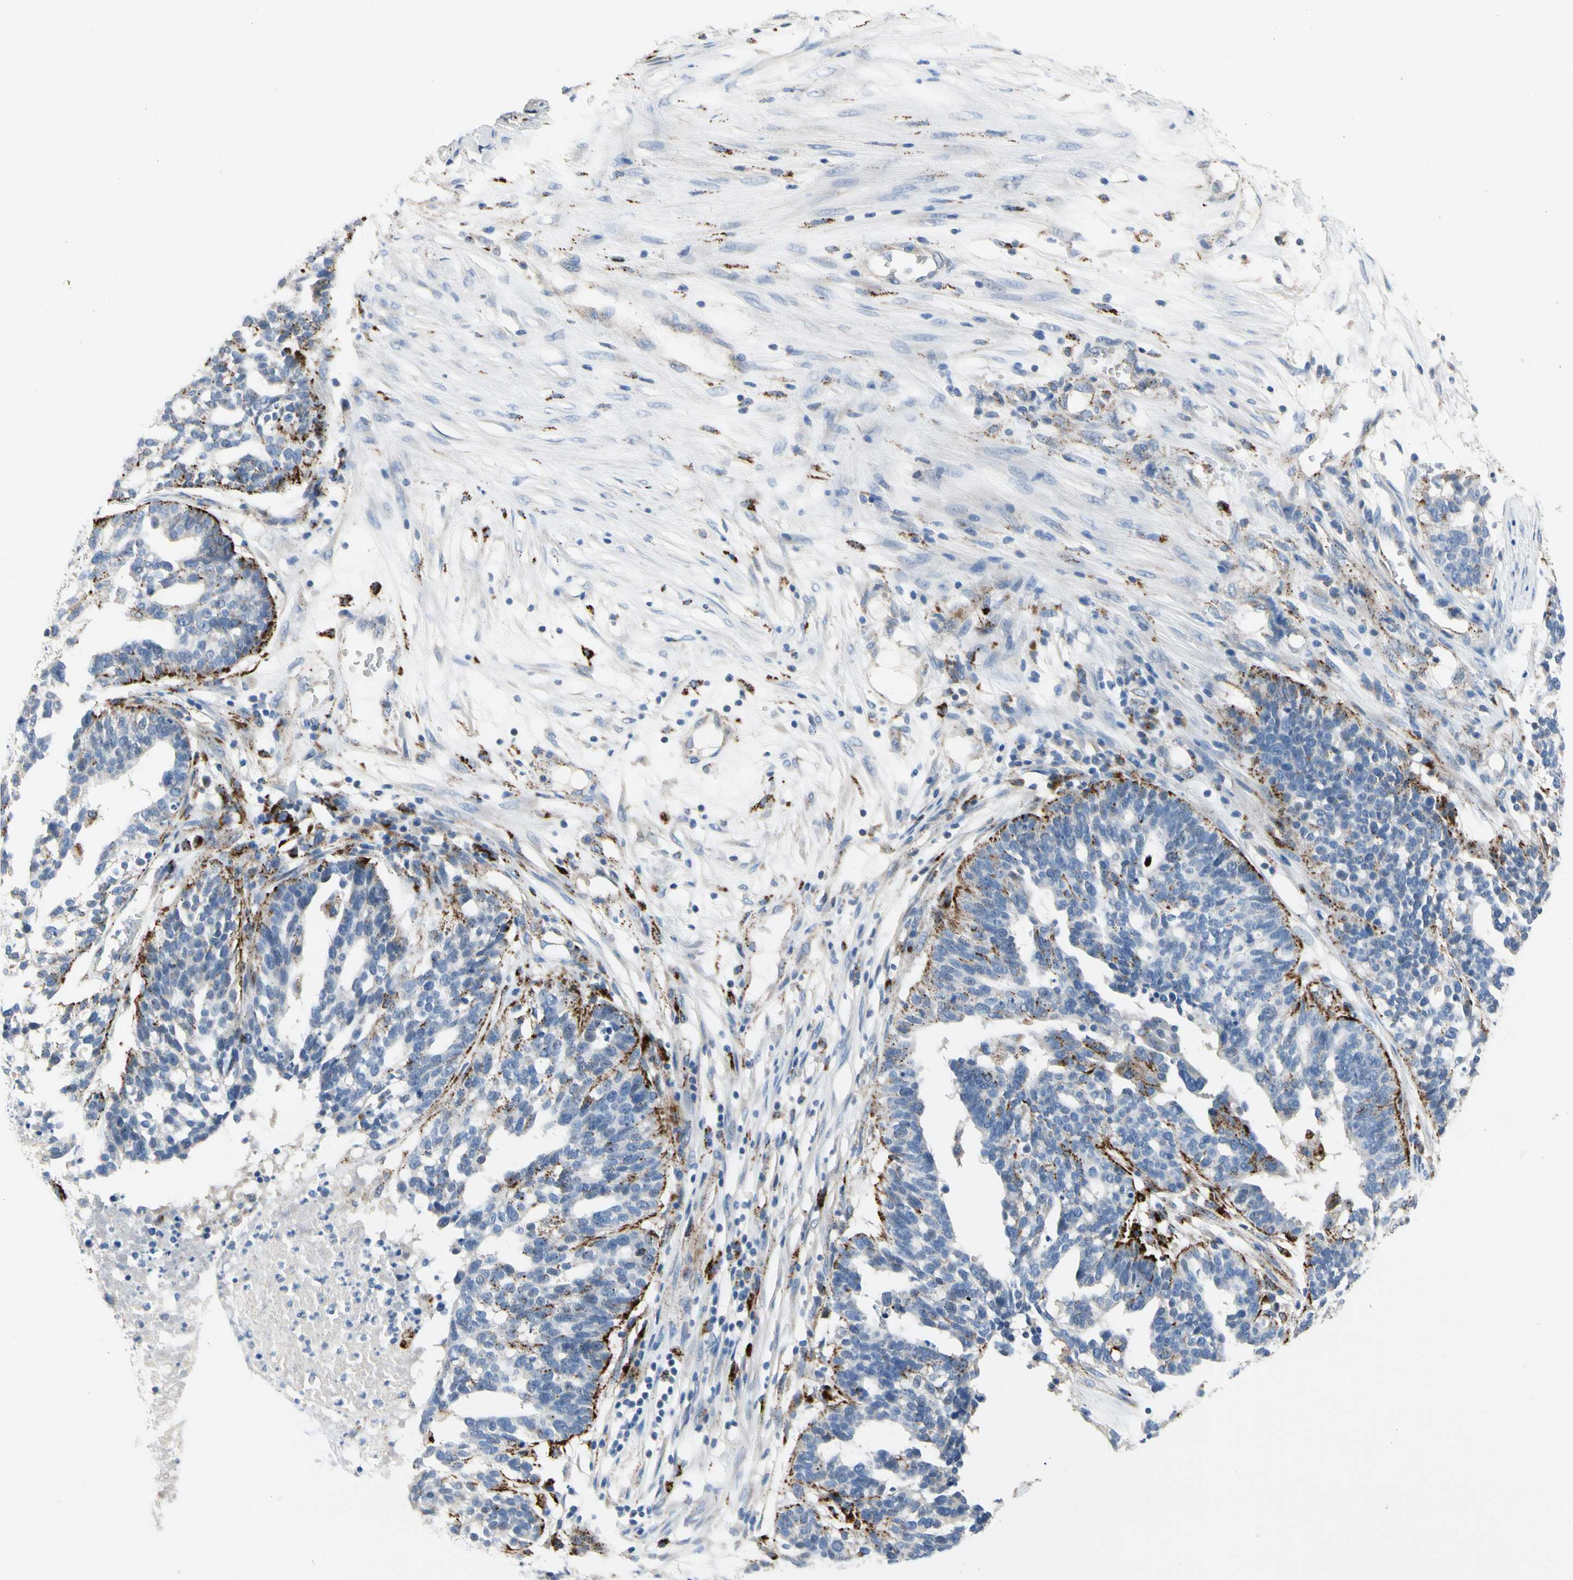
{"staining": {"intensity": "moderate", "quantity": "<25%", "location": "cytoplasmic/membranous"}, "tissue": "ovarian cancer", "cell_type": "Tumor cells", "image_type": "cancer", "snomed": [{"axis": "morphology", "description": "Cystadenocarcinoma, serous, NOS"}, {"axis": "topography", "description": "Ovary"}], "caption": "This is an image of IHC staining of ovarian cancer (serous cystadenocarcinoma), which shows moderate staining in the cytoplasmic/membranous of tumor cells.", "gene": "RETSAT", "patient": {"sex": "female", "age": 59}}